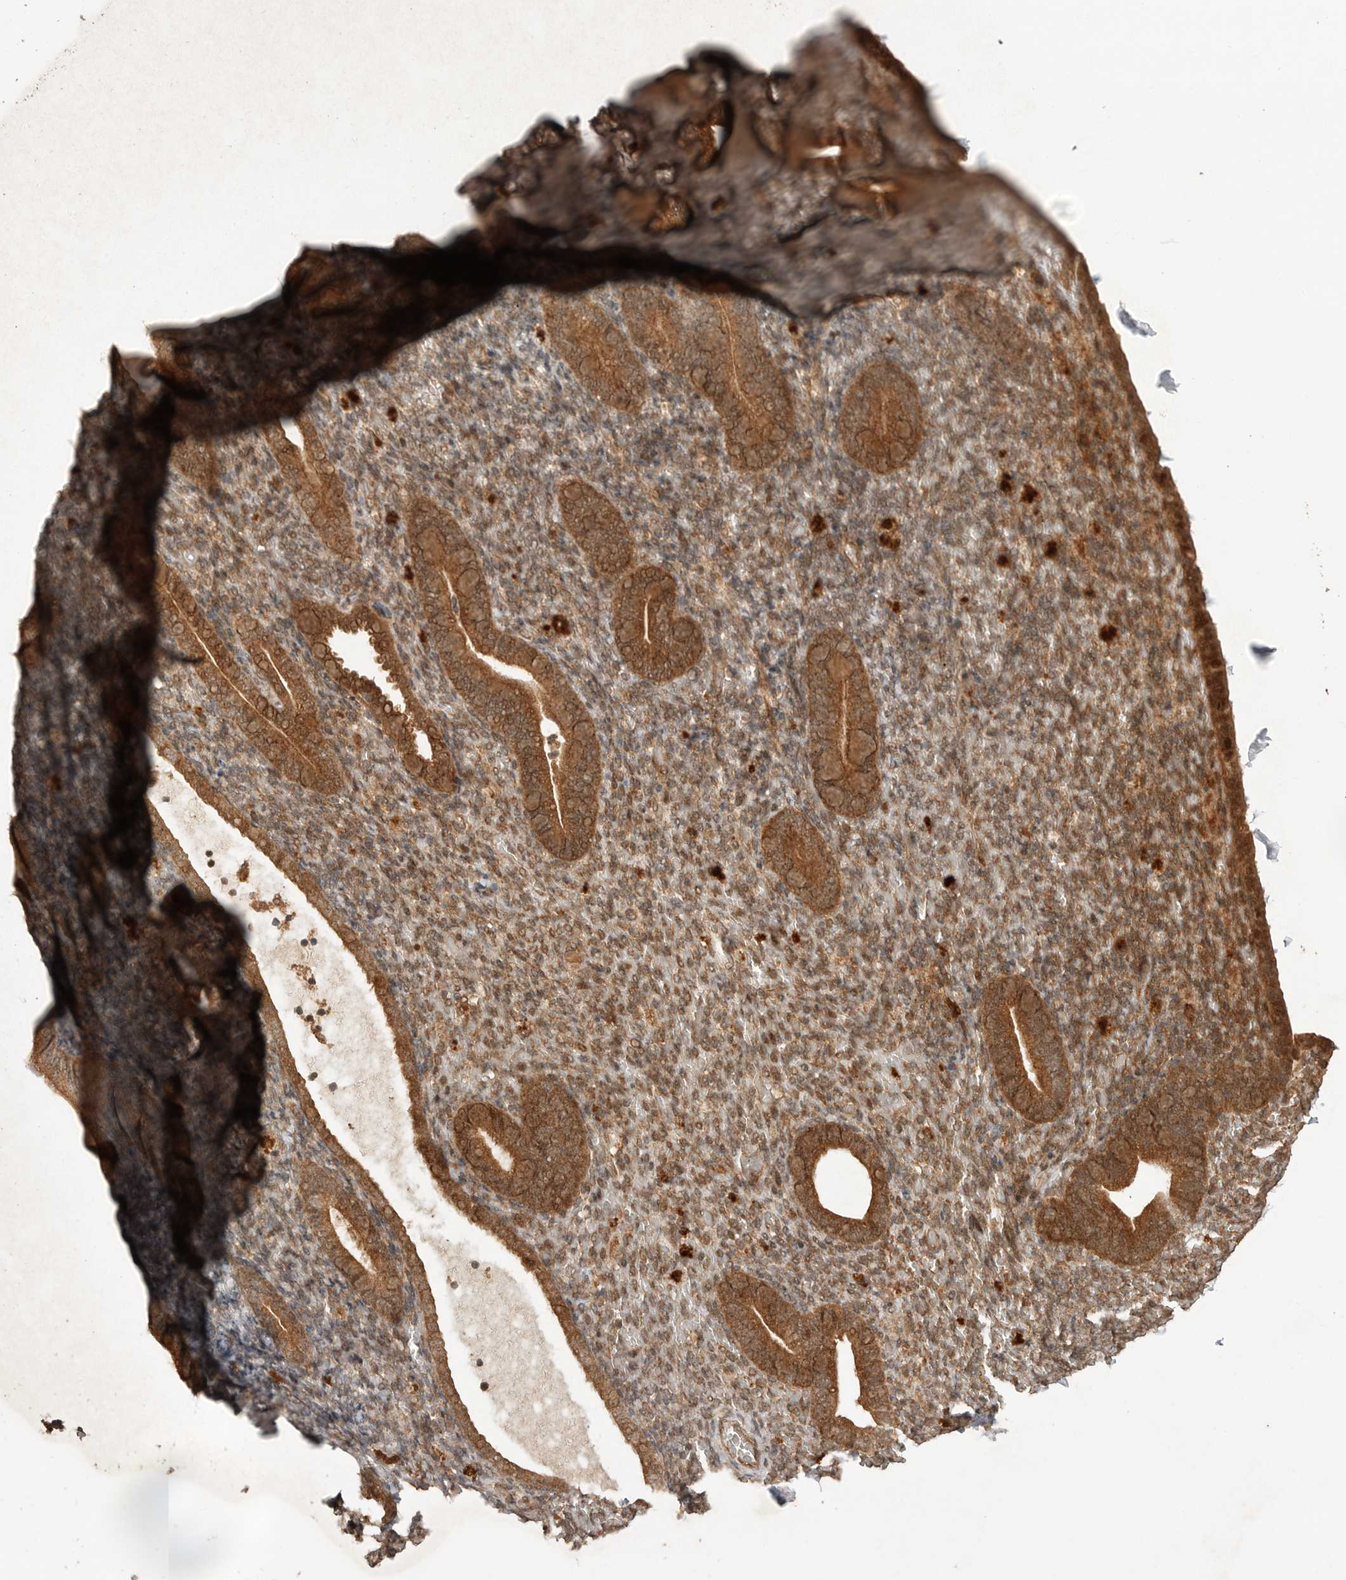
{"staining": {"intensity": "moderate", "quantity": "25%-75%", "location": "cytoplasmic/membranous,nuclear"}, "tissue": "endometrium", "cell_type": "Cells in endometrial stroma", "image_type": "normal", "snomed": [{"axis": "morphology", "description": "Normal tissue, NOS"}, {"axis": "topography", "description": "Endometrium"}], "caption": "The immunohistochemical stain shows moderate cytoplasmic/membranous,nuclear expression in cells in endometrial stroma of normal endometrium. Immunohistochemistry stains the protein of interest in brown and the nuclei are stained blue.", "gene": "BOC", "patient": {"sex": "female", "age": 51}}